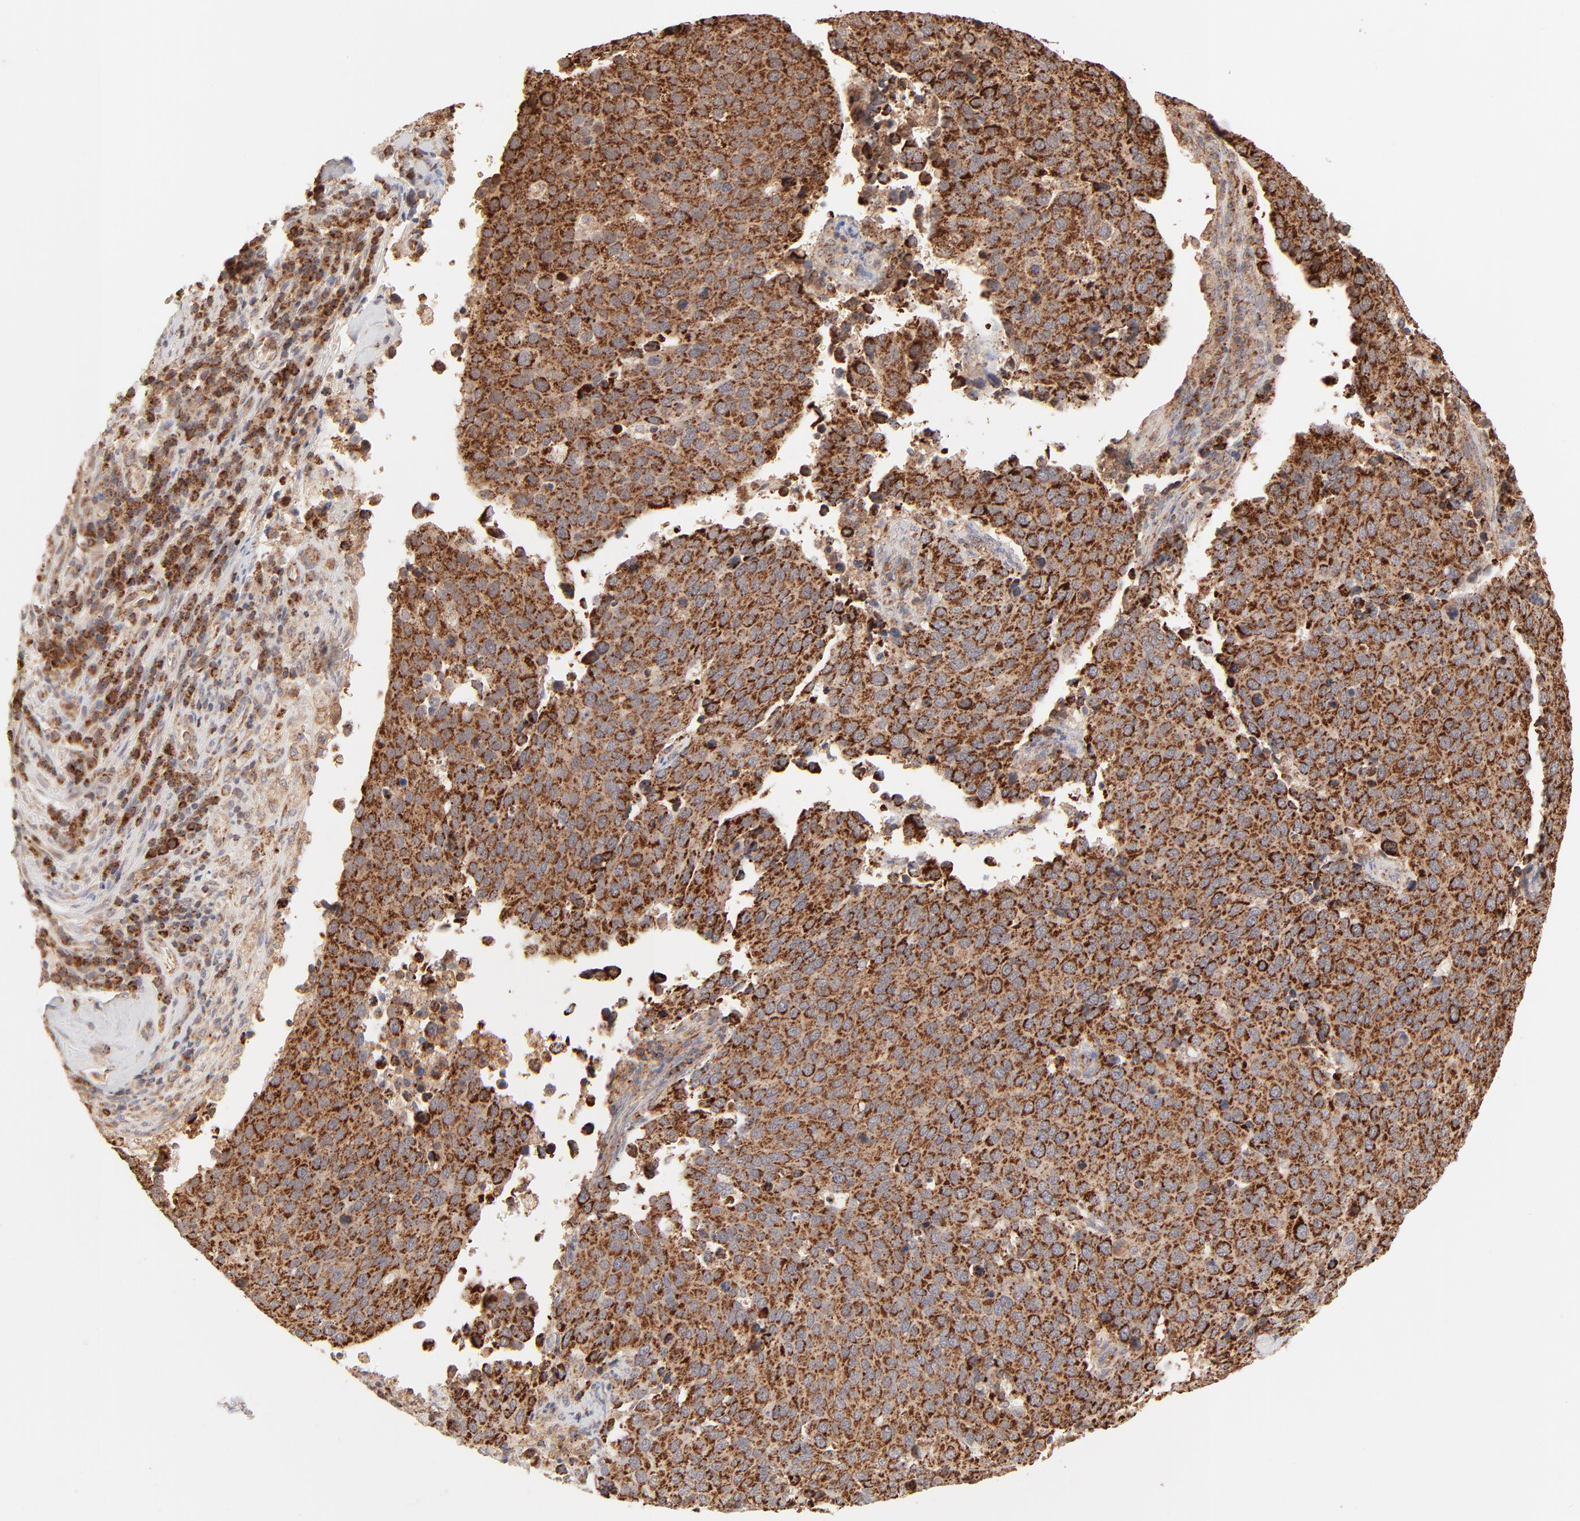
{"staining": {"intensity": "strong", "quantity": "25%-75%", "location": "cytoplasmic/membranous"}, "tissue": "cervical cancer", "cell_type": "Tumor cells", "image_type": "cancer", "snomed": [{"axis": "morphology", "description": "Squamous cell carcinoma, NOS"}, {"axis": "topography", "description": "Cervix"}], "caption": "Squamous cell carcinoma (cervical) stained with DAB immunohistochemistry shows high levels of strong cytoplasmic/membranous expression in about 25%-75% of tumor cells. The protein is stained brown, and the nuclei are stained in blue (DAB (3,3'-diaminobenzidine) IHC with brightfield microscopy, high magnification).", "gene": "CSPG4", "patient": {"sex": "female", "age": 54}}